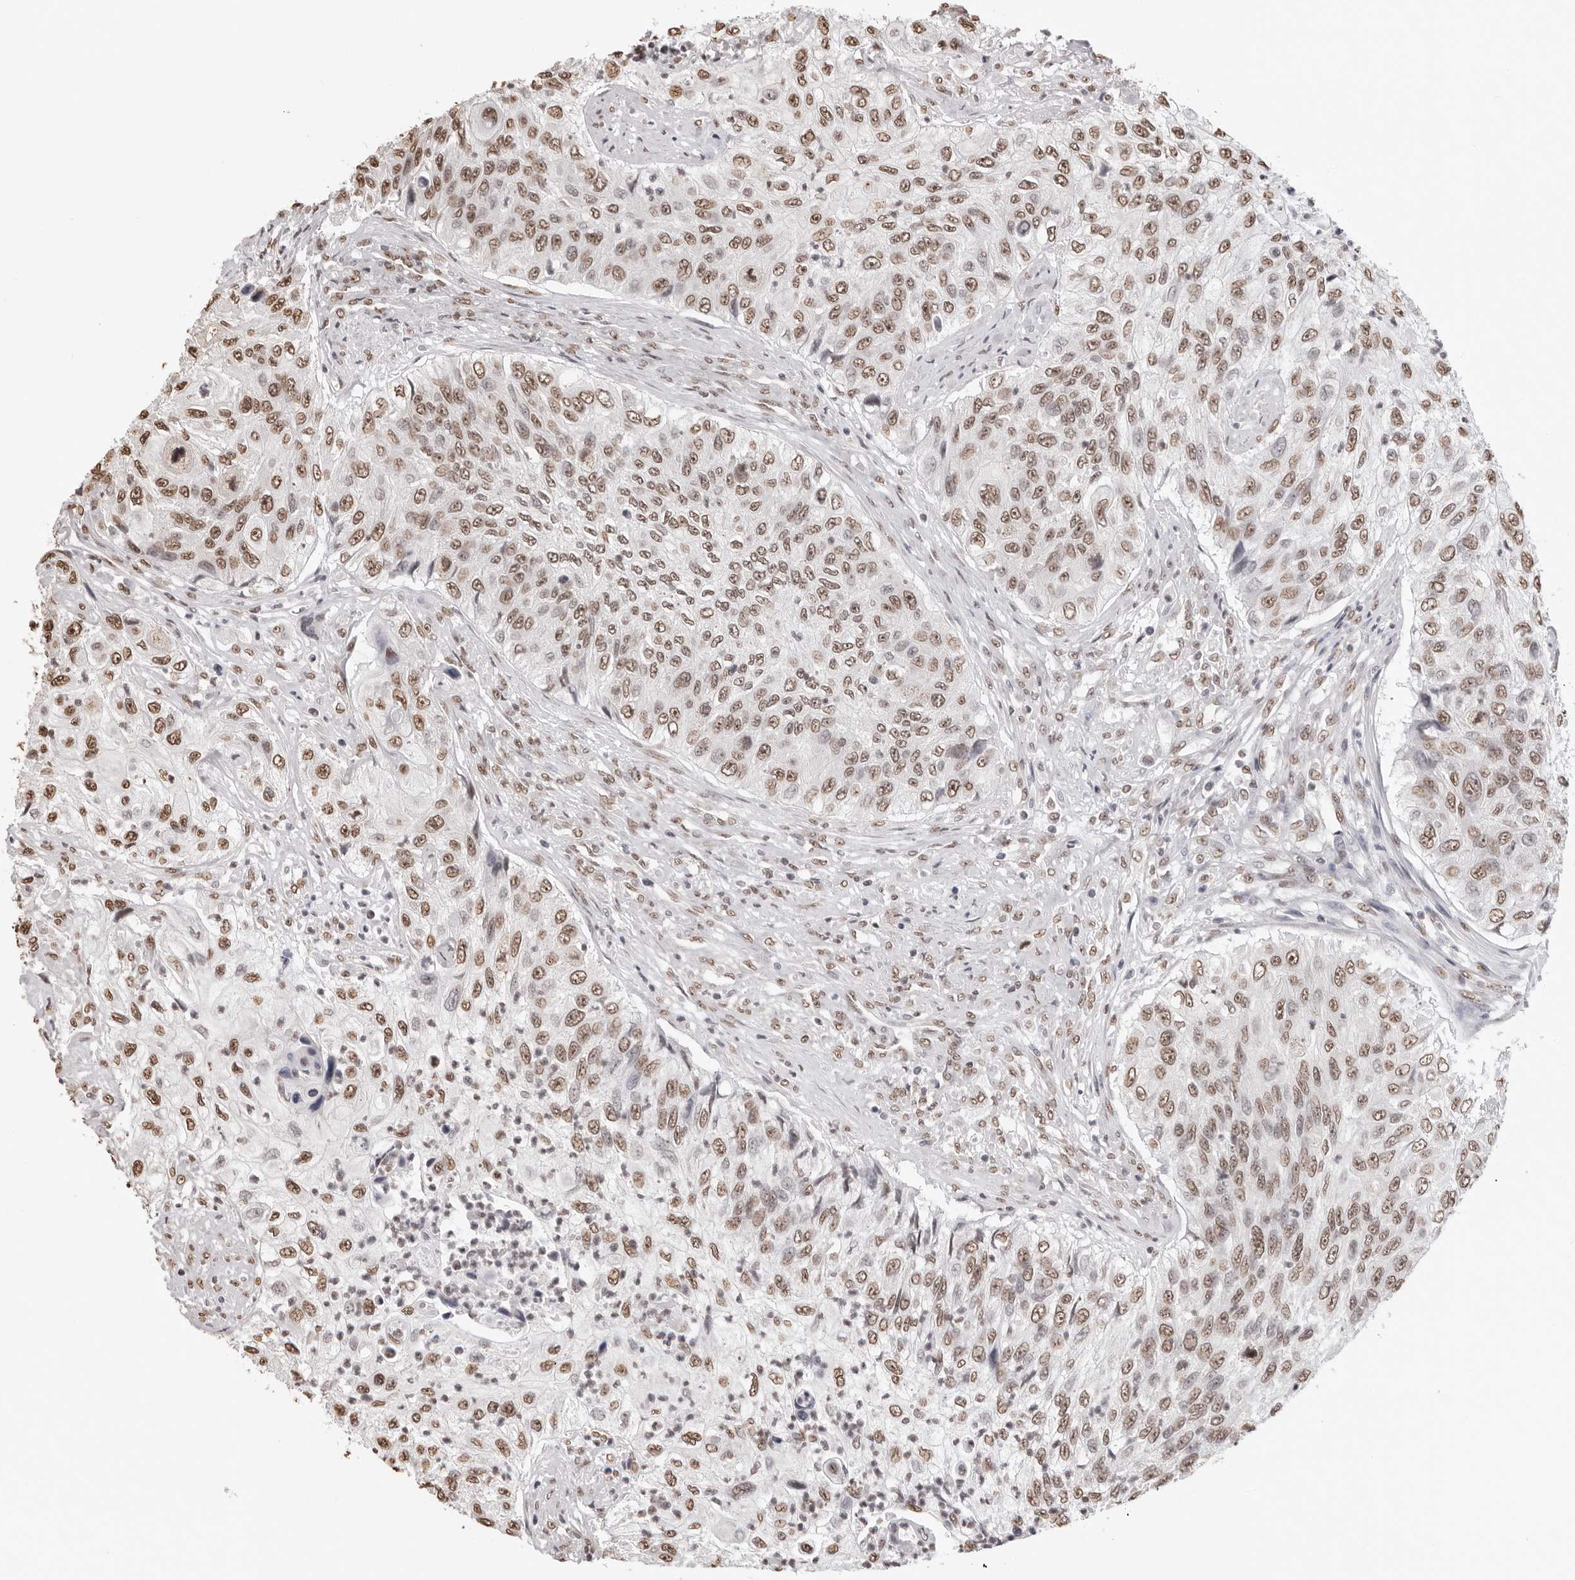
{"staining": {"intensity": "moderate", "quantity": ">75%", "location": "nuclear"}, "tissue": "urothelial cancer", "cell_type": "Tumor cells", "image_type": "cancer", "snomed": [{"axis": "morphology", "description": "Urothelial carcinoma, High grade"}, {"axis": "topography", "description": "Urinary bladder"}], "caption": "Immunohistochemical staining of high-grade urothelial carcinoma demonstrates medium levels of moderate nuclear protein expression in approximately >75% of tumor cells.", "gene": "OLIG3", "patient": {"sex": "female", "age": 60}}